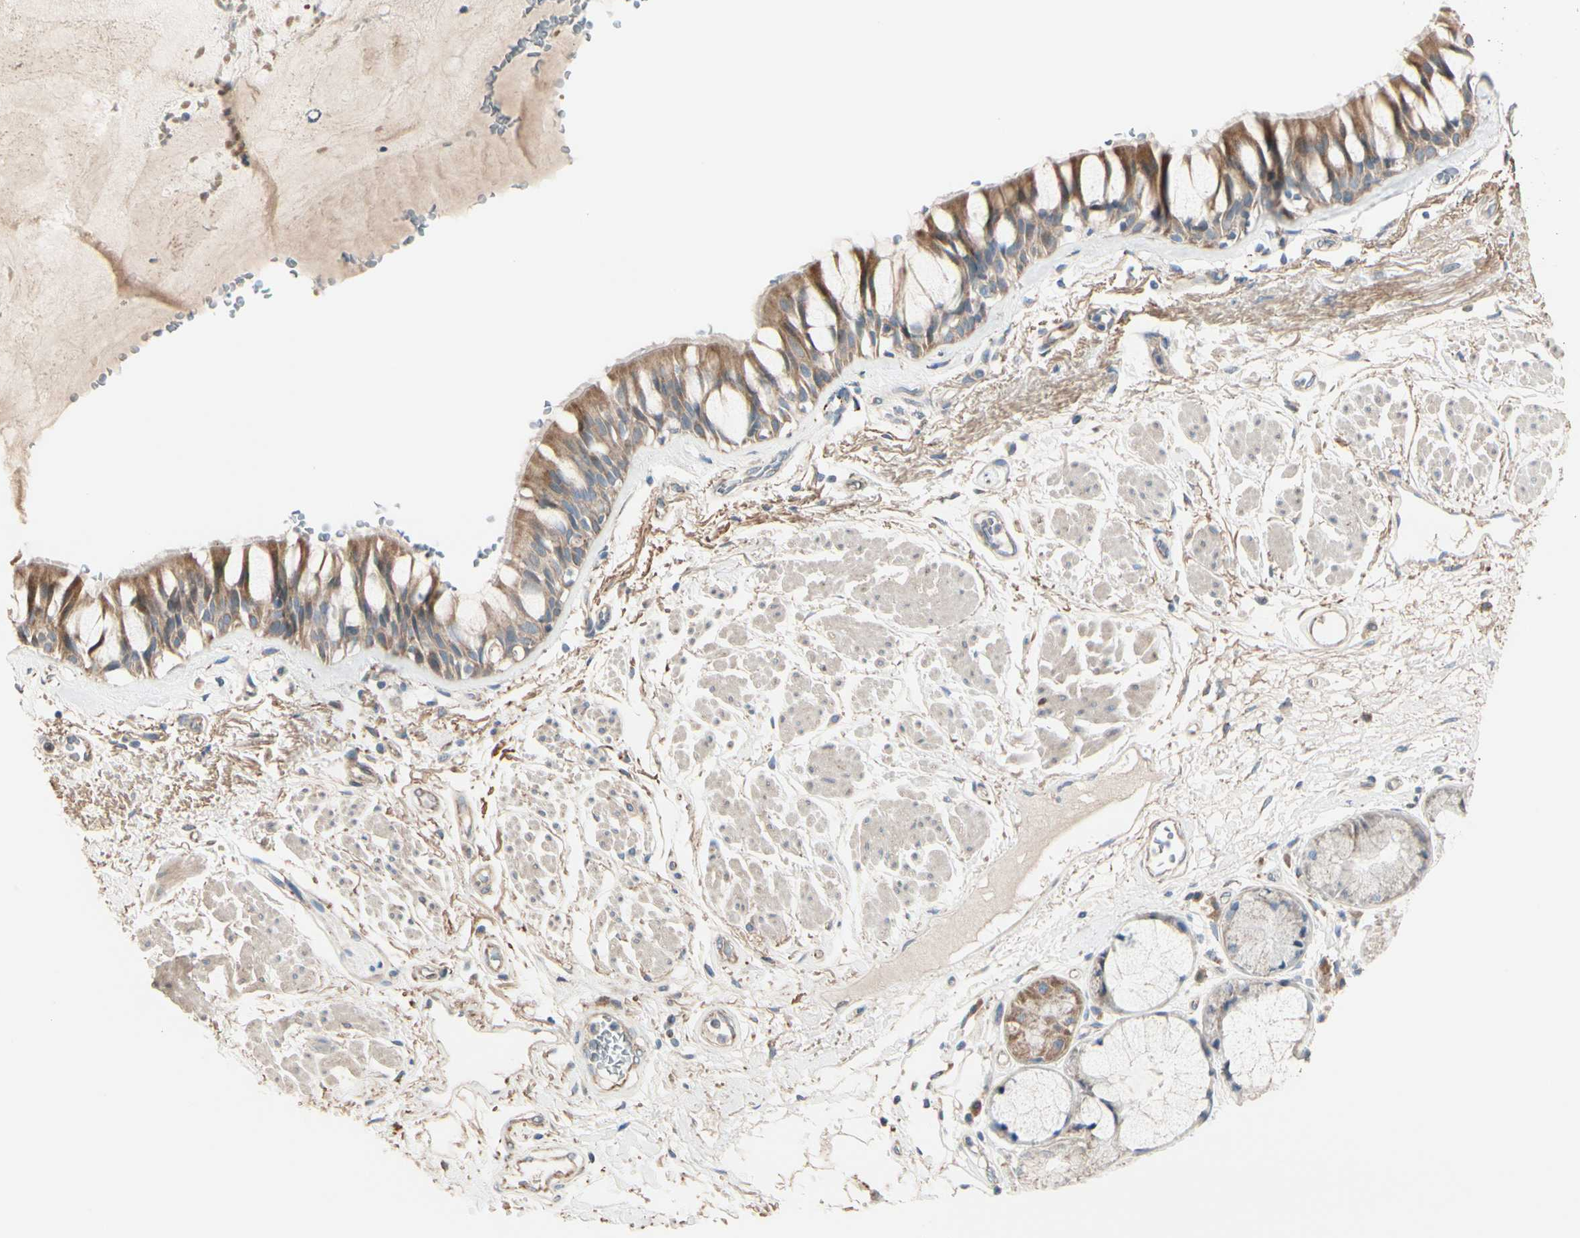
{"staining": {"intensity": "moderate", "quantity": ">75%", "location": "cytoplasmic/membranous"}, "tissue": "bronchus", "cell_type": "Respiratory epithelial cells", "image_type": "normal", "snomed": [{"axis": "morphology", "description": "Normal tissue, NOS"}, {"axis": "topography", "description": "Bronchus"}], "caption": "IHC staining of benign bronchus, which shows medium levels of moderate cytoplasmic/membranous positivity in approximately >75% of respiratory epithelial cells indicating moderate cytoplasmic/membranous protein expression. The staining was performed using DAB (3,3'-diaminobenzidine) (brown) for protein detection and nuclei were counterstained in hematoxylin (blue).", "gene": "EPHA3", "patient": {"sex": "male", "age": 66}}